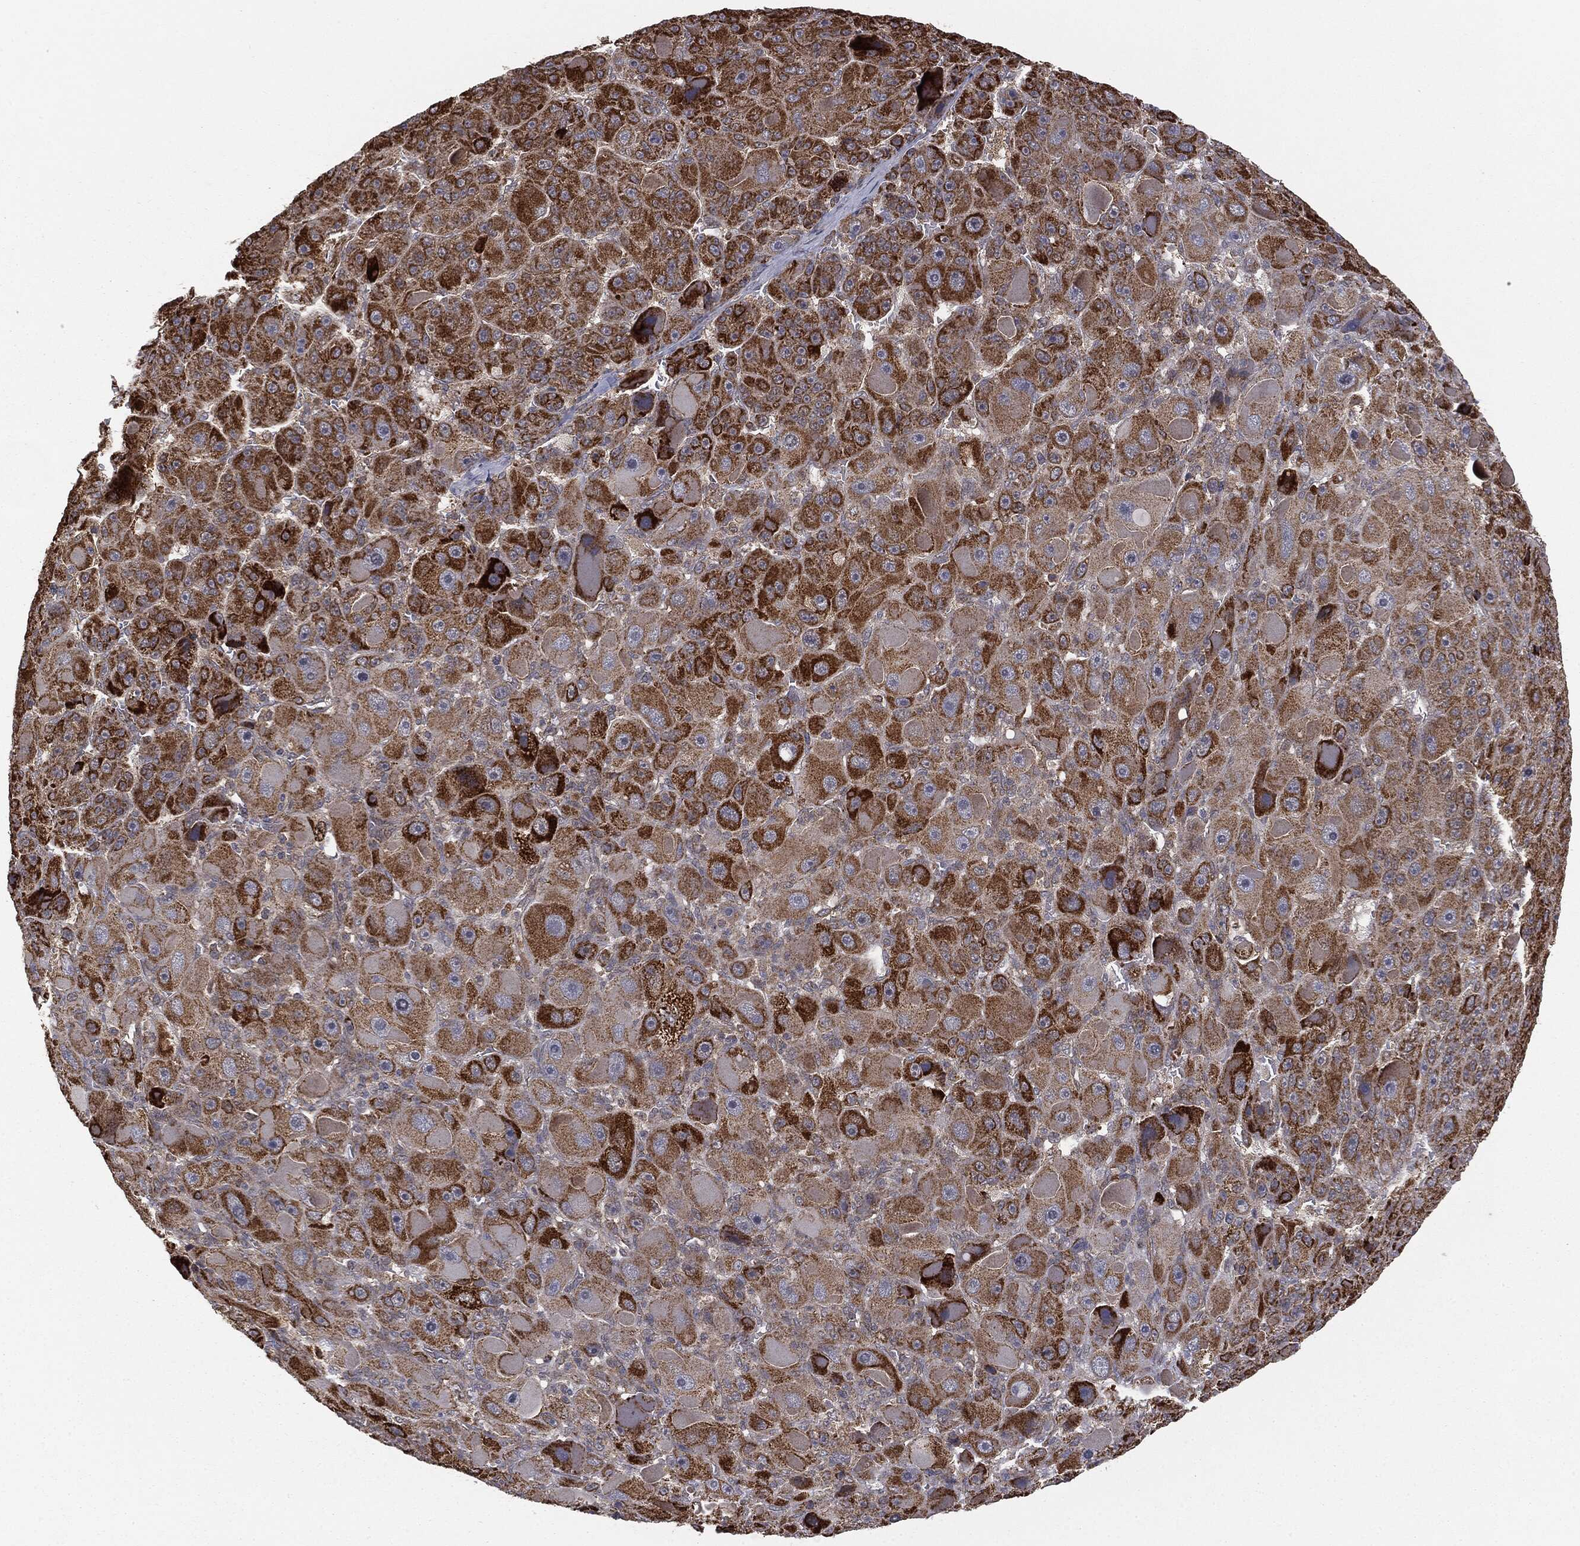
{"staining": {"intensity": "strong", "quantity": ">75%", "location": "cytoplasmic/membranous"}, "tissue": "liver cancer", "cell_type": "Tumor cells", "image_type": "cancer", "snomed": [{"axis": "morphology", "description": "Carcinoma, Hepatocellular, NOS"}, {"axis": "topography", "description": "Liver"}], "caption": "Tumor cells reveal high levels of strong cytoplasmic/membranous positivity in about >75% of cells in human hepatocellular carcinoma (liver).", "gene": "MTOR", "patient": {"sex": "male", "age": 76}}